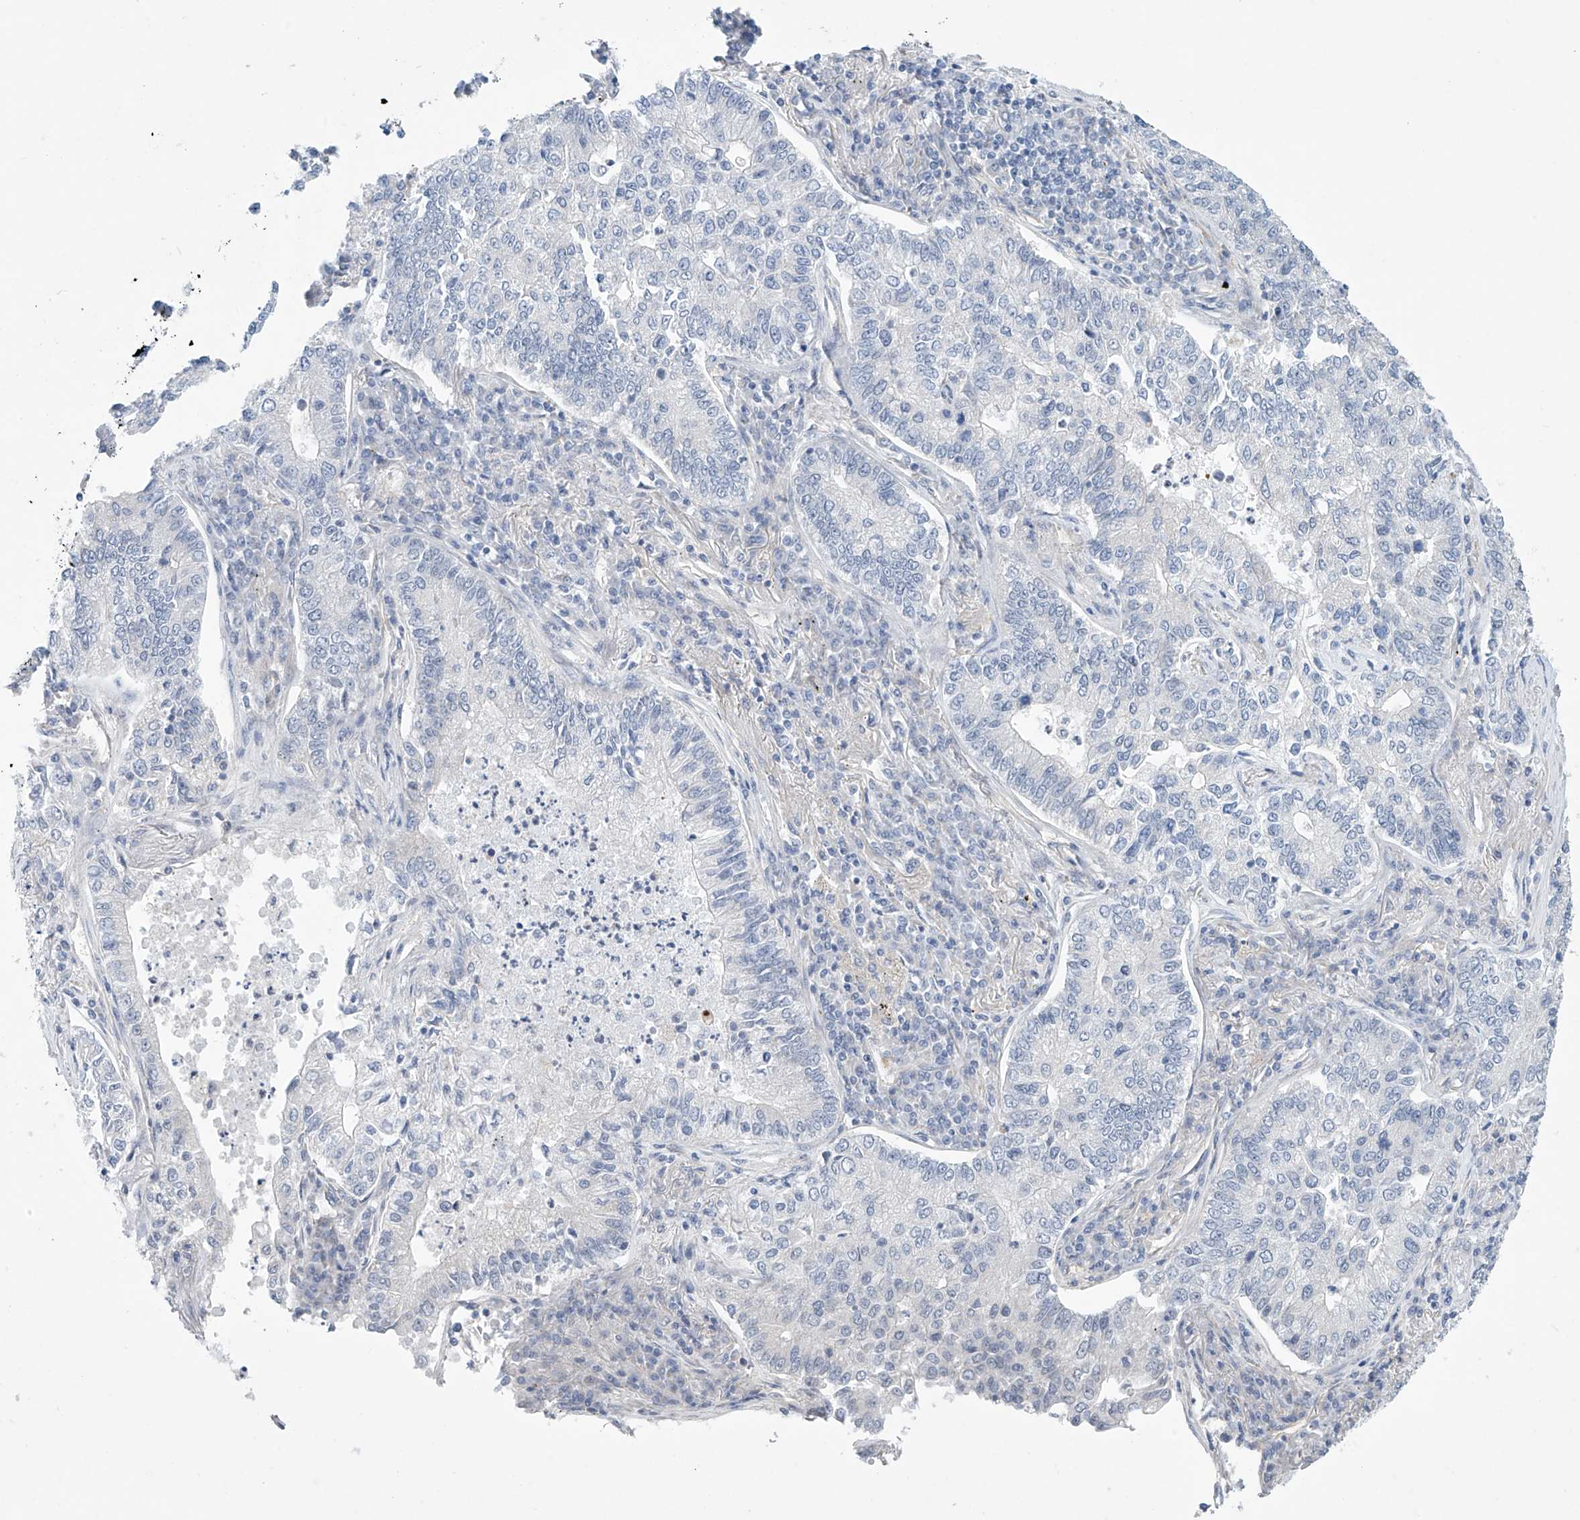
{"staining": {"intensity": "negative", "quantity": "none", "location": "none"}, "tissue": "lung cancer", "cell_type": "Tumor cells", "image_type": "cancer", "snomed": [{"axis": "morphology", "description": "Adenocarcinoma, NOS"}, {"axis": "topography", "description": "Lung"}], "caption": "Lung cancer was stained to show a protein in brown. There is no significant staining in tumor cells.", "gene": "ABHD13", "patient": {"sex": "male", "age": 49}}